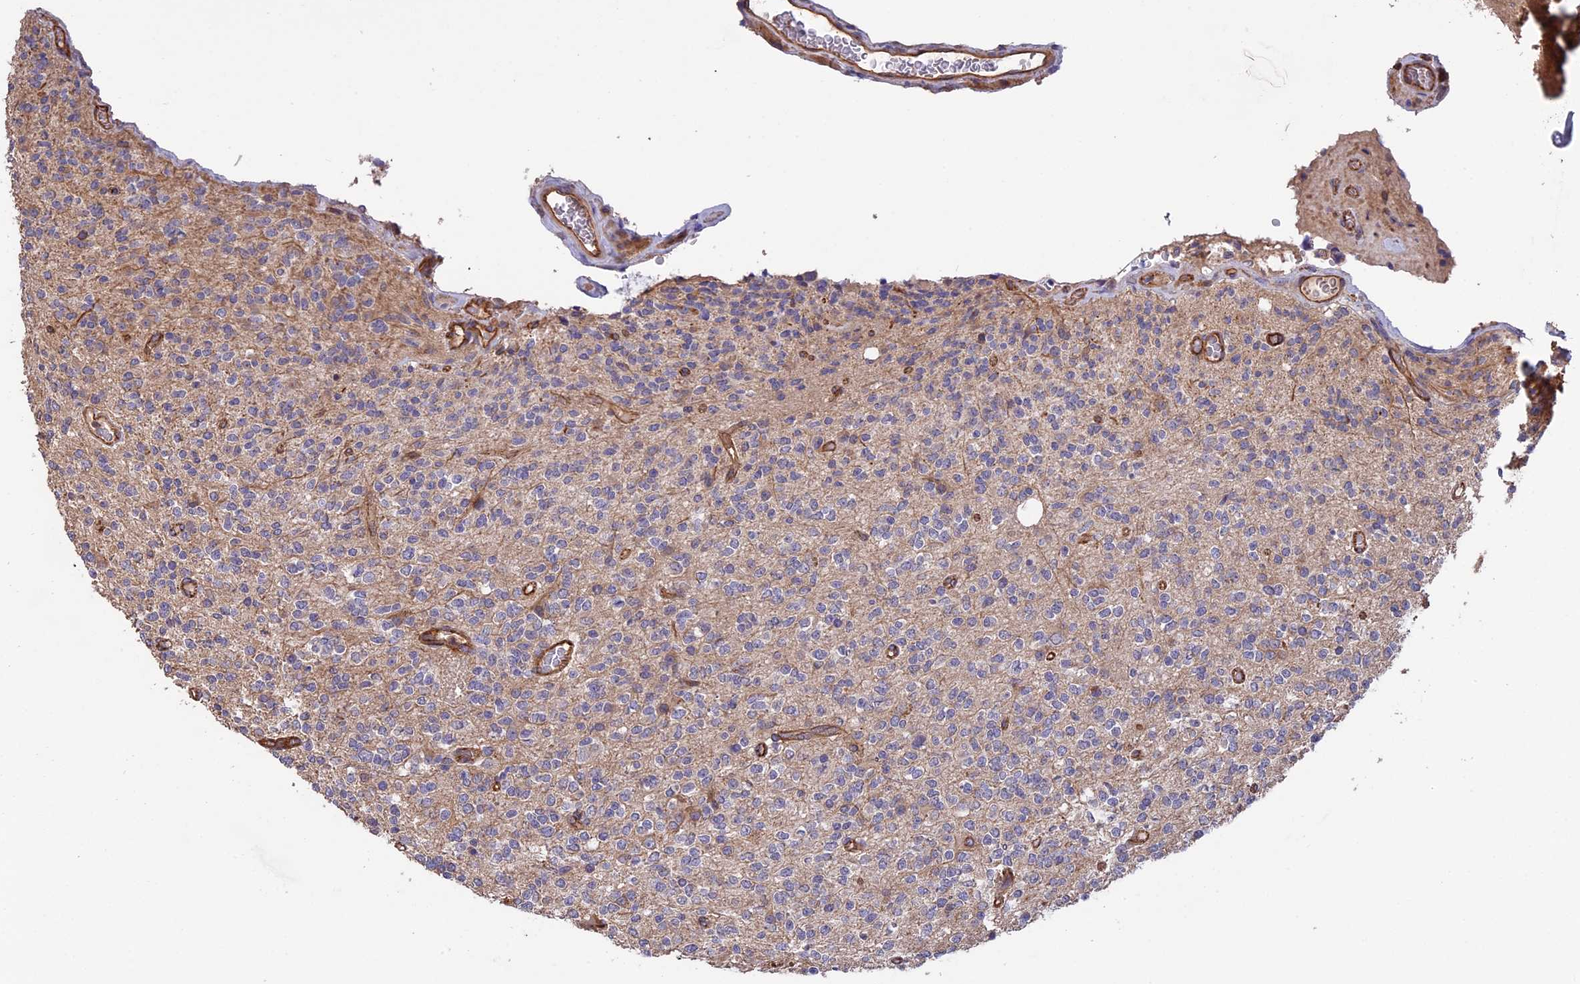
{"staining": {"intensity": "weak", "quantity": "25%-75%", "location": "cytoplasmic/membranous"}, "tissue": "glioma", "cell_type": "Tumor cells", "image_type": "cancer", "snomed": [{"axis": "morphology", "description": "Glioma, malignant, High grade"}, {"axis": "topography", "description": "Brain"}], "caption": "Immunohistochemical staining of malignant glioma (high-grade) reveals low levels of weak cytoplasmic/membranous protein staining in approximately 25%-75% of tumor cells.", "gene": "GAS8", "patient": {"sex": "male", "age": 34}}